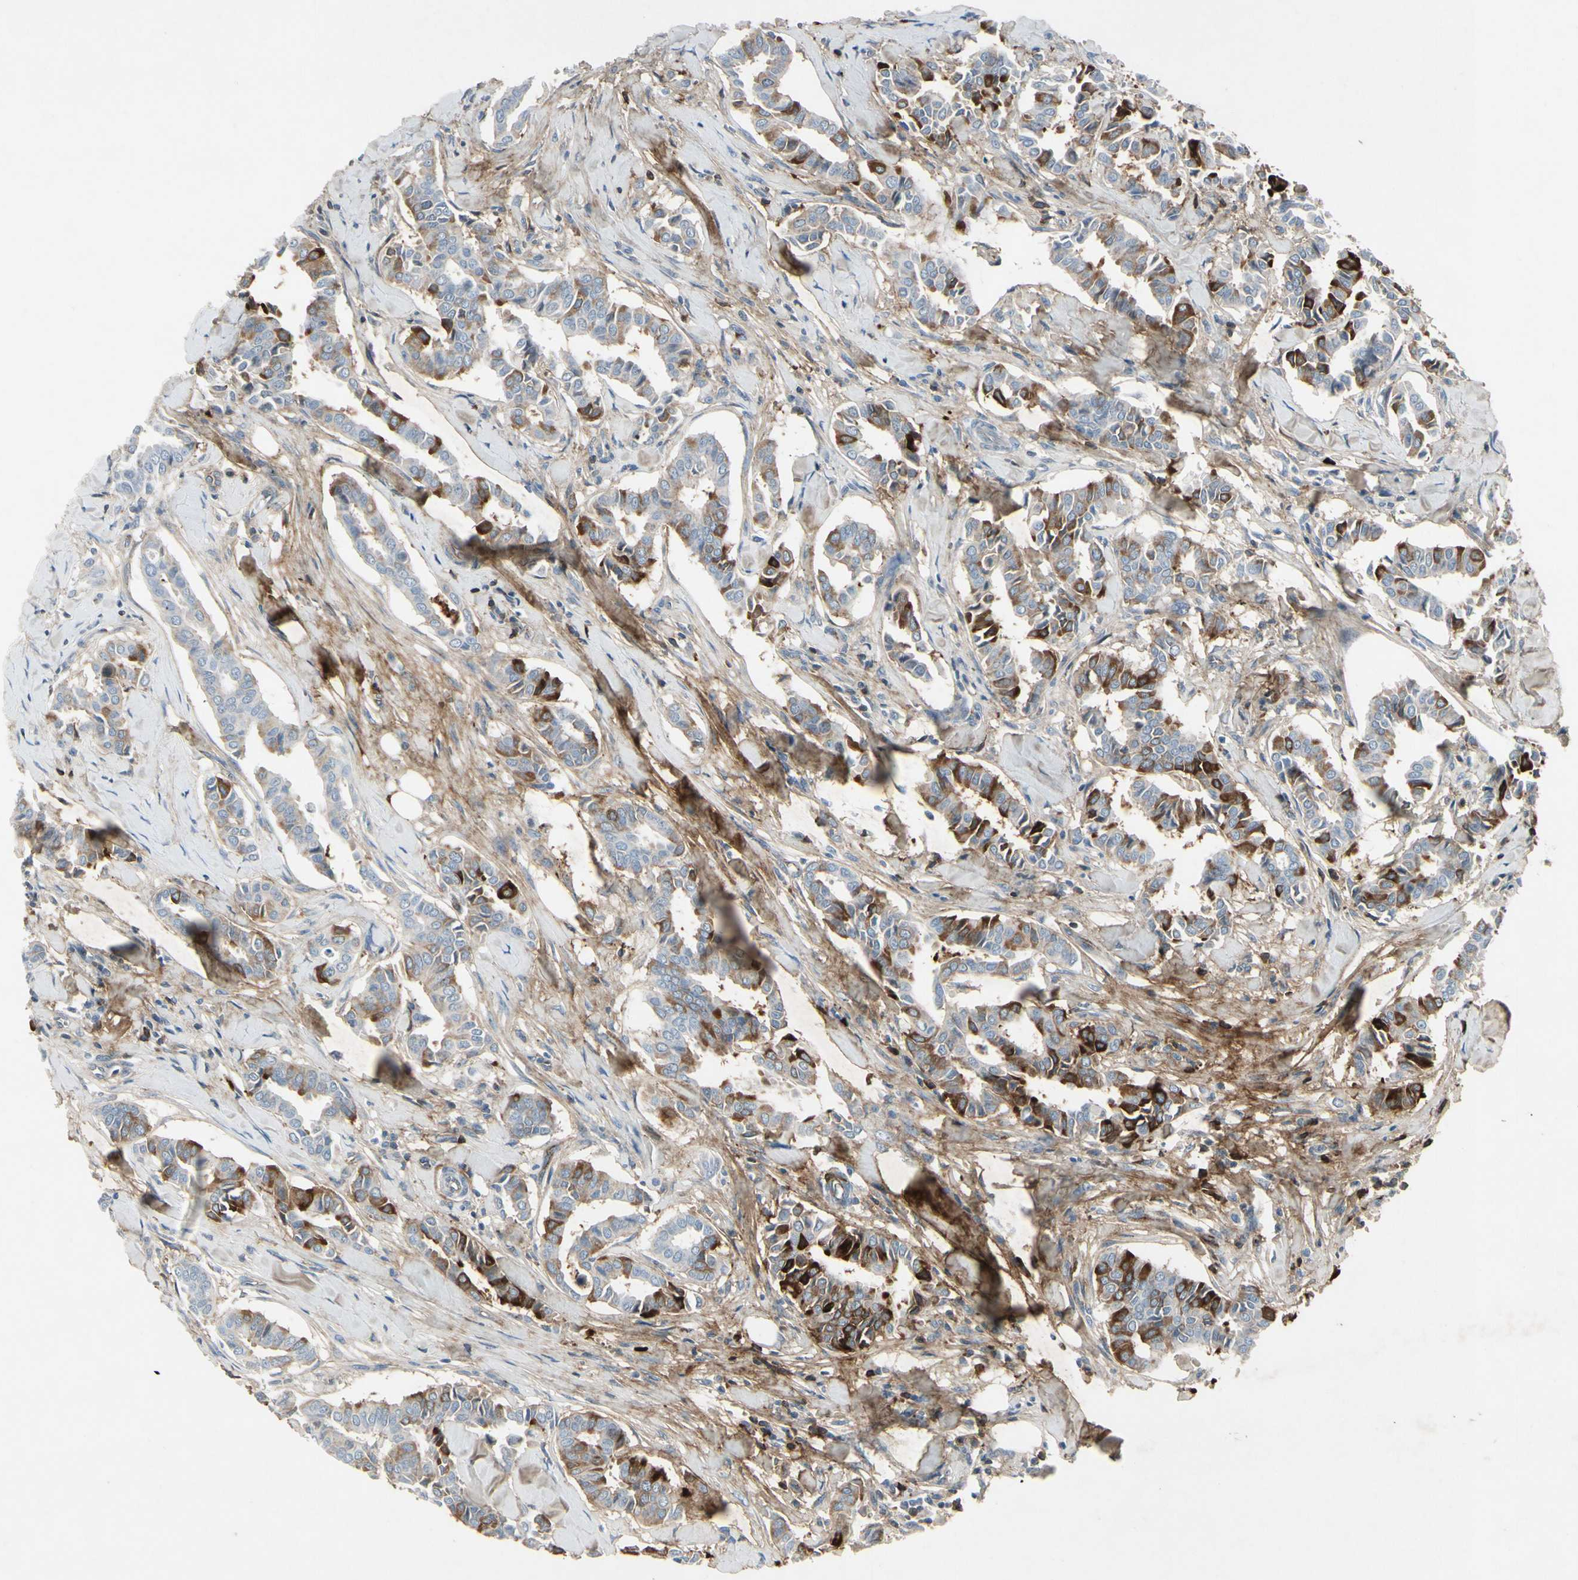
{"staining": {"intensity": "strong", "quantity": "<25%", "location": "cytoplasmic/membranous"}, "tissue": "head and neck cancer", "cell_type": "Tumor cells", "image_type": "cancer", "snomed": [{"axis": "morphology", "description": "Adenocarcinoma, NOS"}, {"axis": "topography", "description": "Salivary gland"}, {"axis": "topography", "description": "Head-Neck"}], "caption": "The micrograph exhibits staining of head and neck cancer (adenocarcinoma), revealing strong cytoplasmic/membranous protein positivity (brown color) within tumor cells.", "gene": "IGHM", "patient": {"sex": "female", "age": 59}}